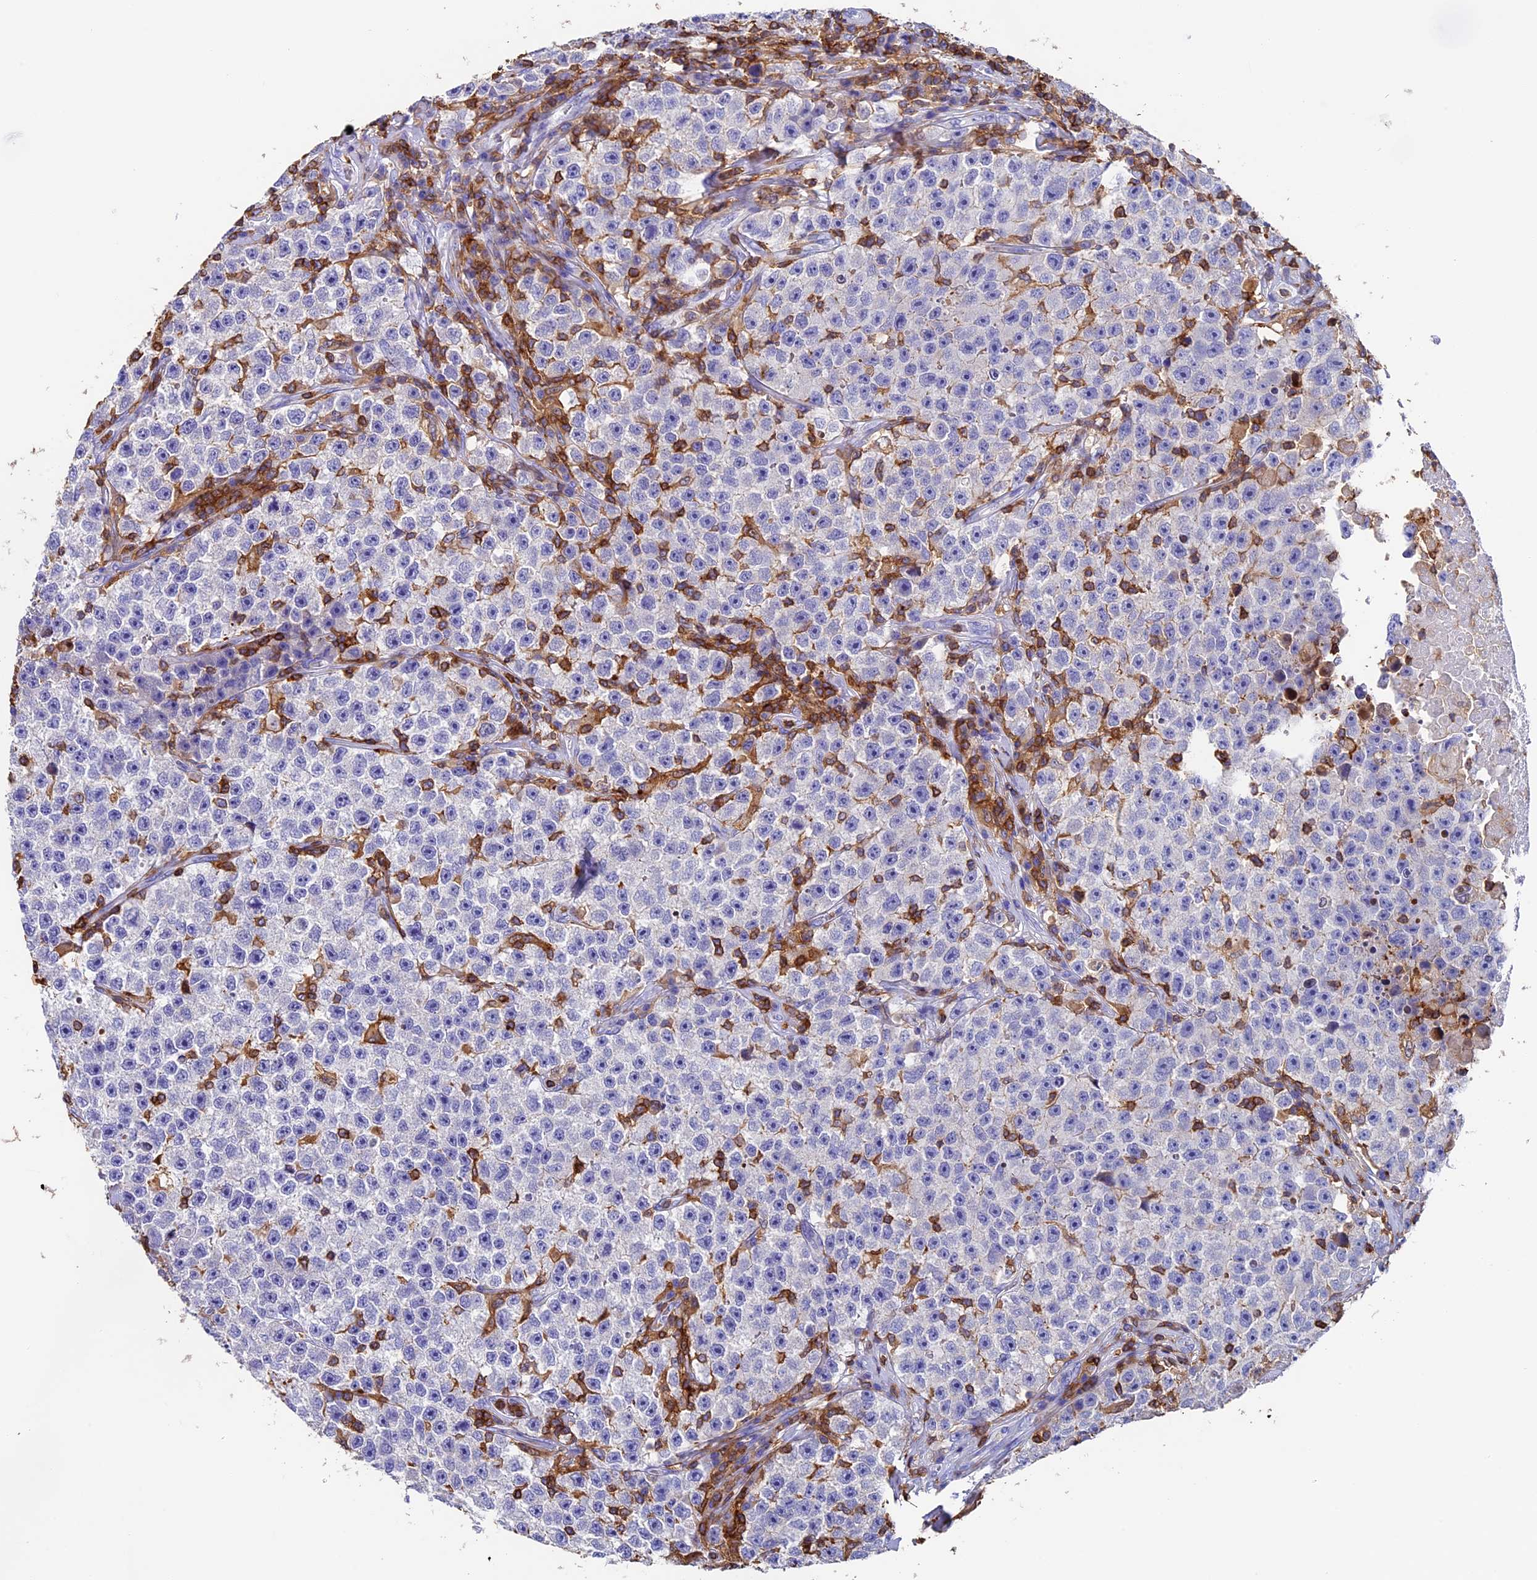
{"staining": {"intensity": "negative", "quantity": "none", "location": "none"}, "tissue": "testis cancer", "cell_type": "Tumor cells", "image_type": "cancer", "snomed": [{"axis": "morphology", "description": "Seminoma, NOS"}, {"axis": "topography", "description": "Testis"}], "caption": "High magnification brightfield microscopy of testis seminoma stained with DAB (3,3'-diaminobenzidine) (brown) and counterstained with hematoxylin (blue): tumor cells show no significant expression.", "gene": "ADAT1", "patient": {"sex": "male", "age": 22}}